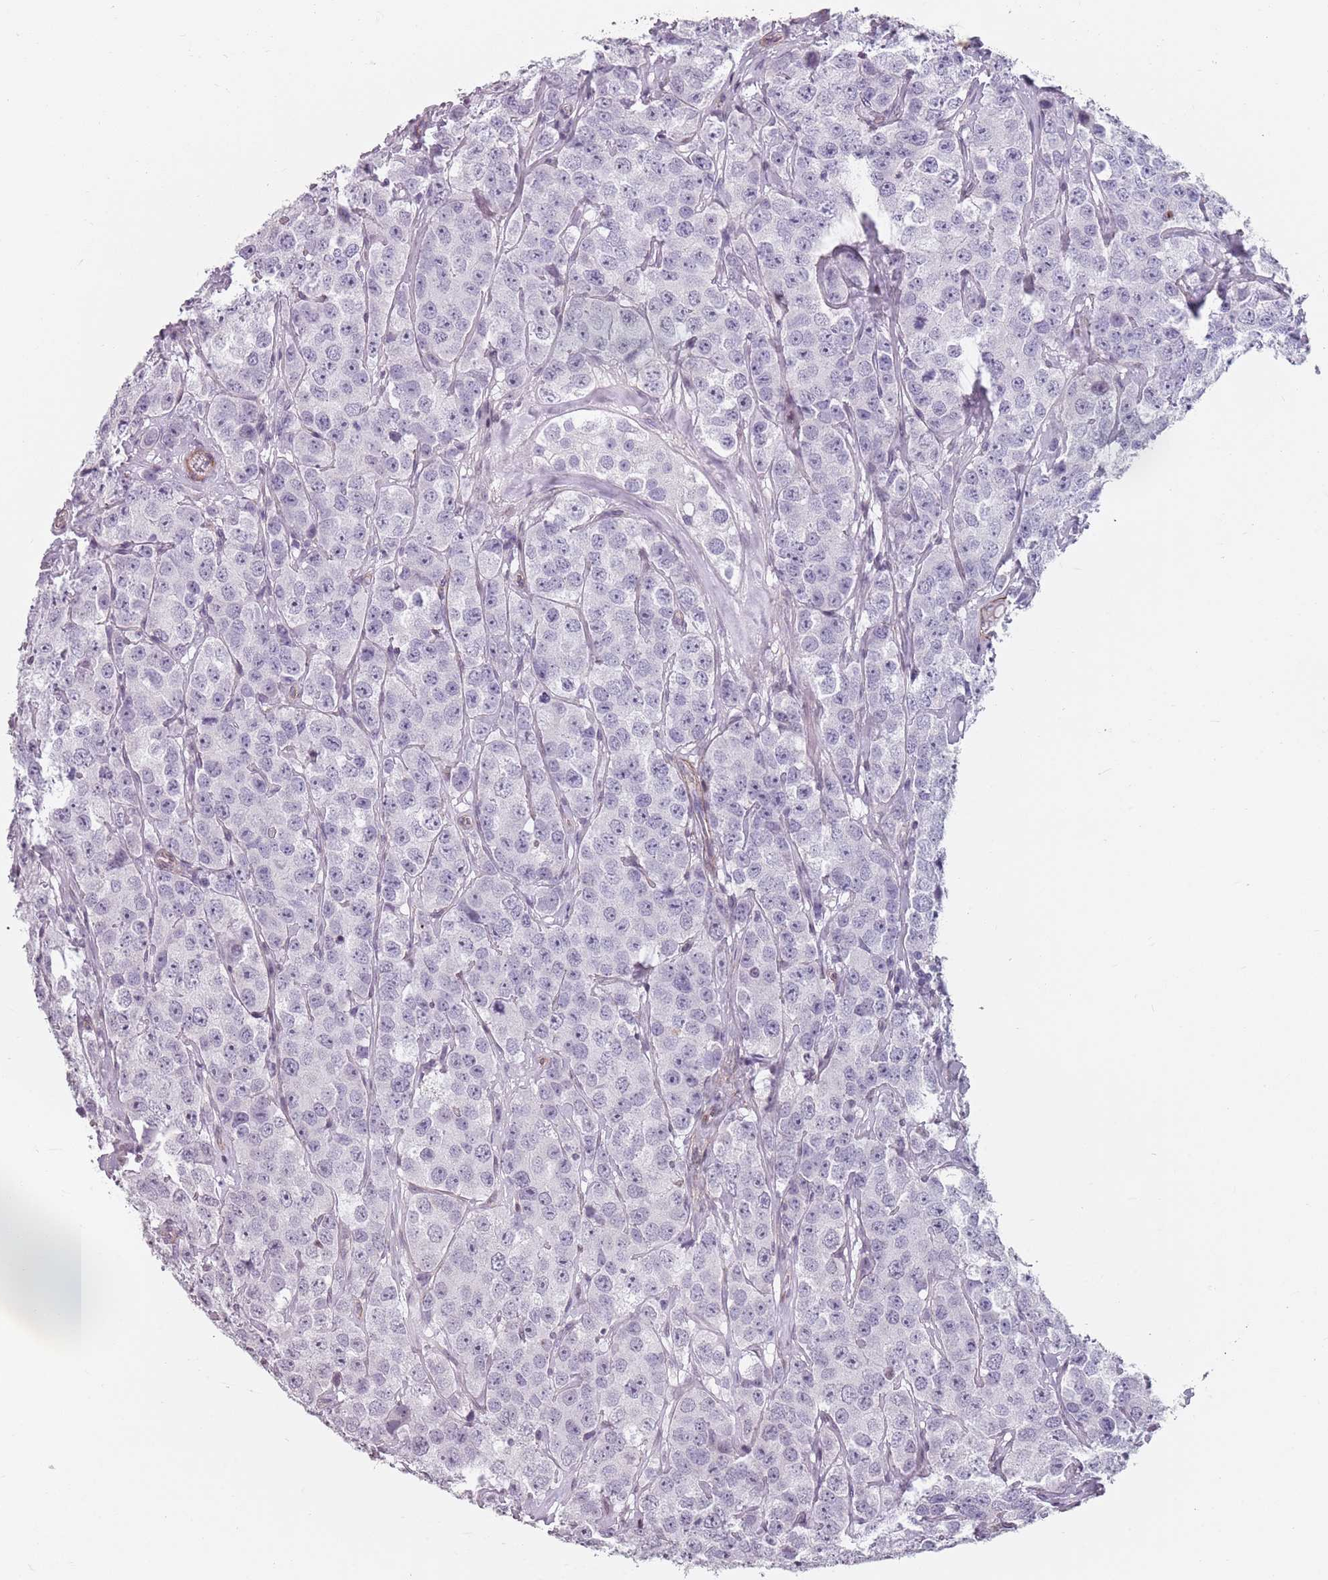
{"staining": {"intensity": "negative", "quantity": "none", "location": "none"}, "tissue": "testis cancer", "cell_type": "Tumor cells", "image_type": "cancer", "snomed": [{"axis": "morphology", "description": "Seminoma, NOS"}, {"axis": "topography", "description": "Testis"}], "caption": "Immunohistochemistry of testis seminoma displays no staining in tumor cells. Brightfield microscopy of immunohistochemistry stained with DAB (3,3'-diaminobenzidine) (brown) and hematoxylin (blue), captured at high magnification.", "gene": "TMC4", "patient": {"sex": "male", "age": 28}}